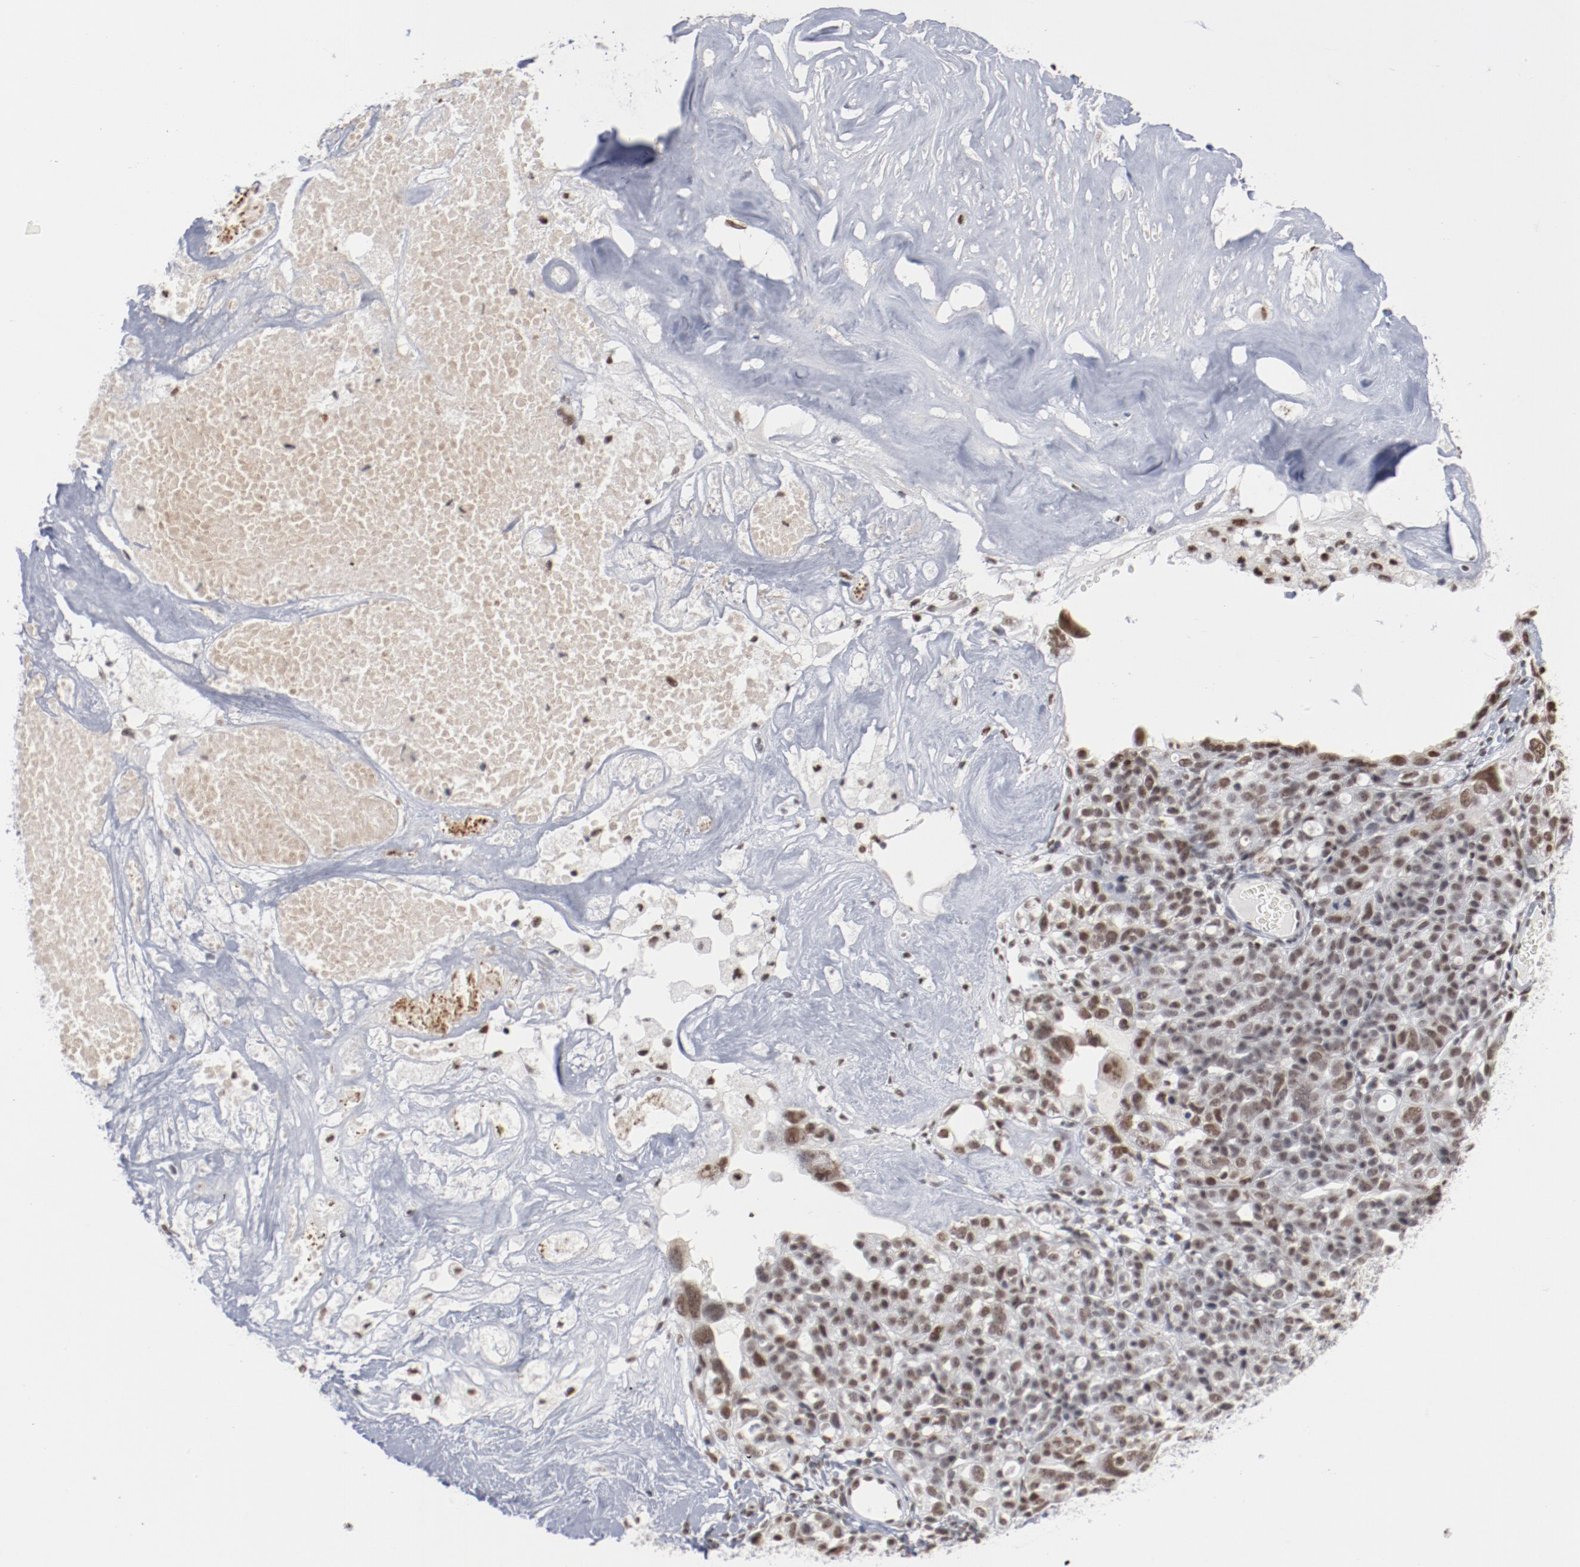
{"staining": {"intensity": "moderate", "quantity": "25%-75%", "location": "nuclear"}, "tissue": "ovarian cancer", "cell_type": "Tumor cells", "image_type": "cancer", "snomed": [{"axis": "morphology", "description": "Cystadenocarcinoma, serous, NOS"}, {"axis": "topography", "description": "Ovary"}], "caption": "Immunohistochemistry photomicrograph of neoplastic tissue: human ovarian serous cystadenocarcinoma stained using IHC reveals medium levels of moderate protein expression localized specifically in the nuclear of tumor cells, appearing as a nuclear brown color.", "gene": "BUB3", "patient": {"sex": "female", "age": 66}}